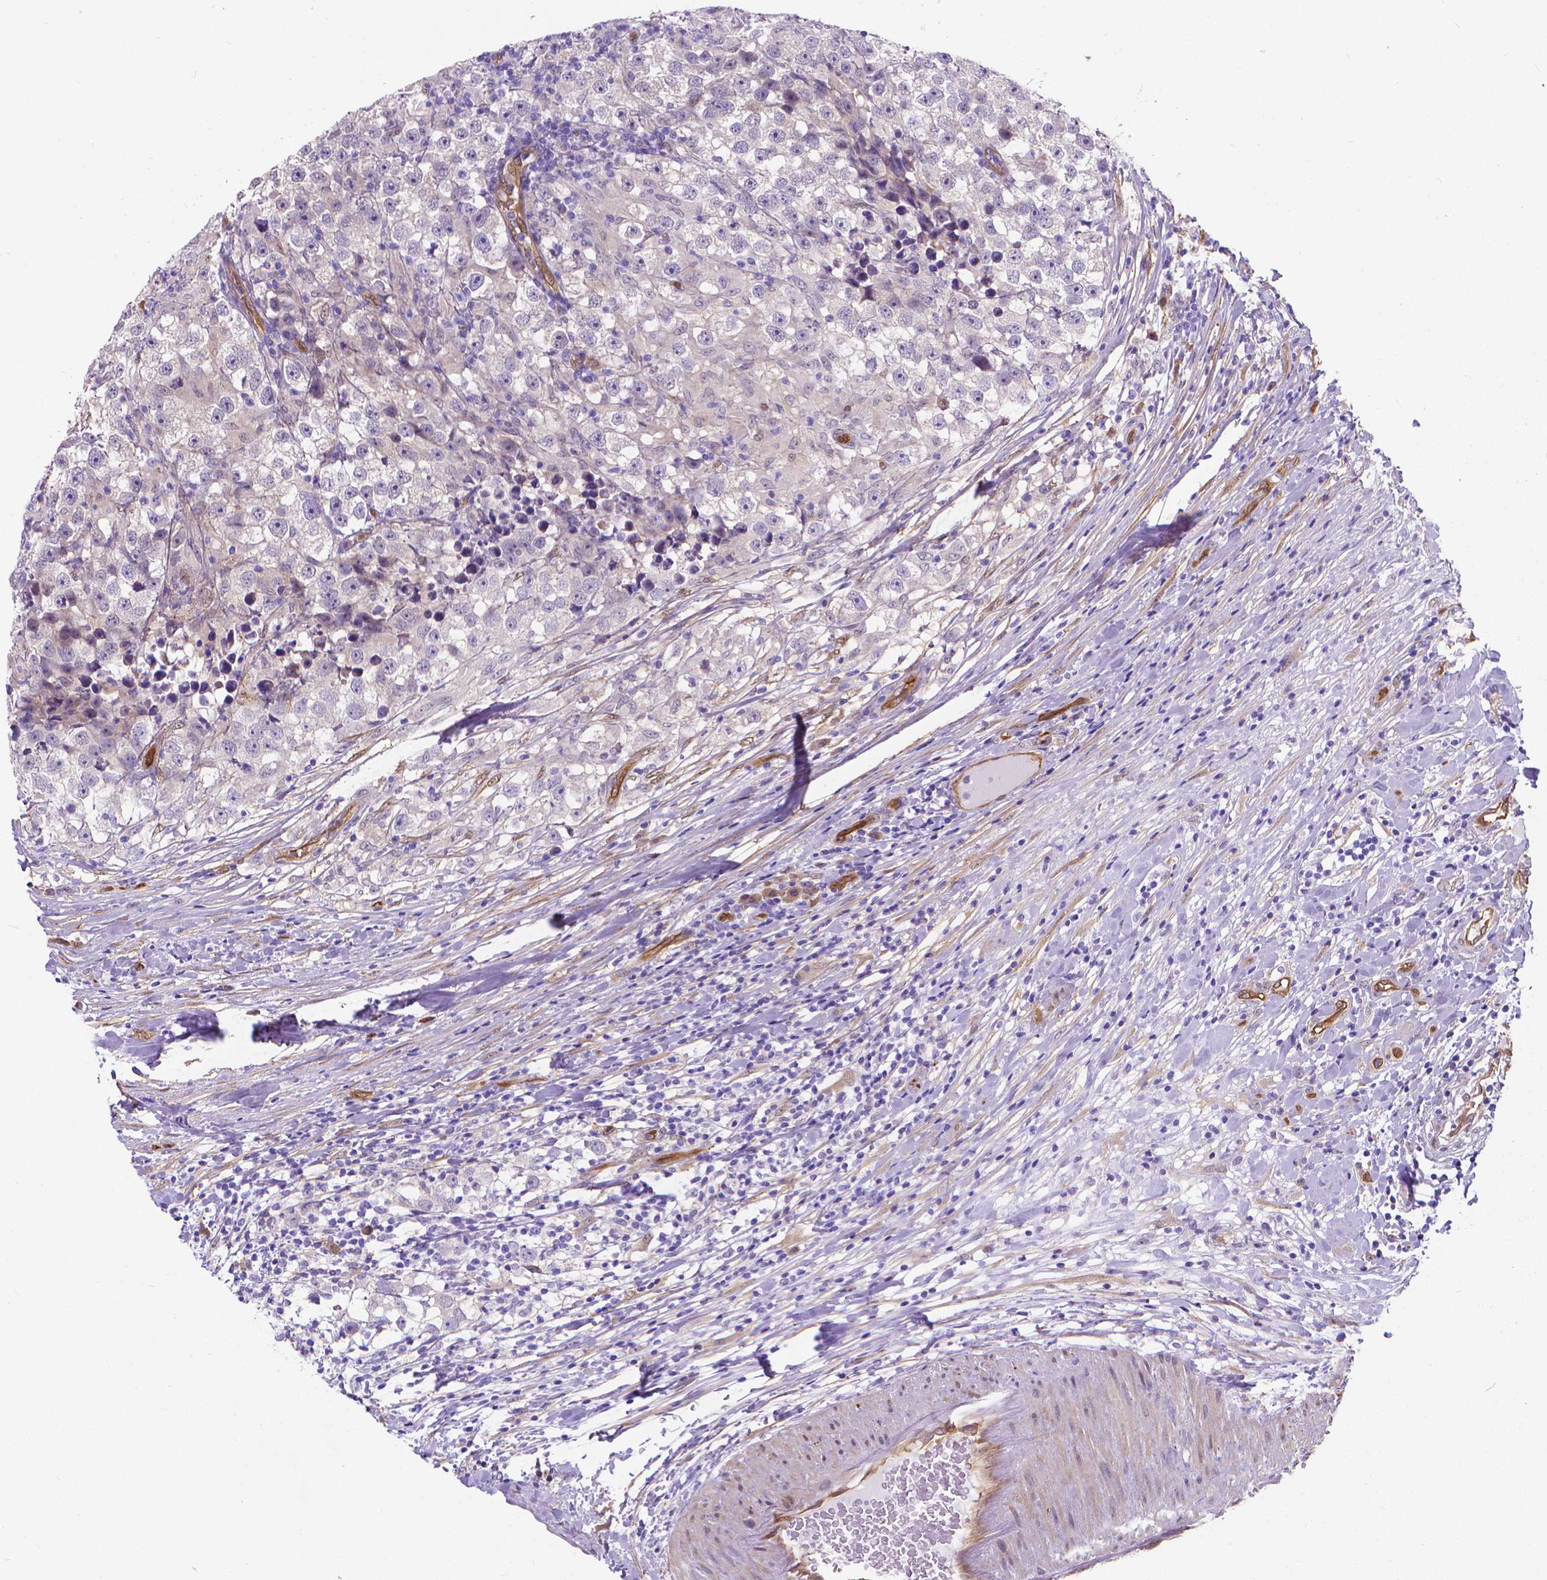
{"staining": {"intensity": "negative", "quantity": "none", "location": "none"}, "tissue": "testis cancer", "cell_type": "Tumor cells", "image_type": "cancer", "snomed": [{"axis": "morphology", "description": "Seminoma, NOS"}, {"axis": "topography", "description": "Testis"}], "caption": "Tumor cells show no significant protein expression in testis seminoma.", "gene": "CLIC4", "patient": {"sex": "male", "age": 46}}